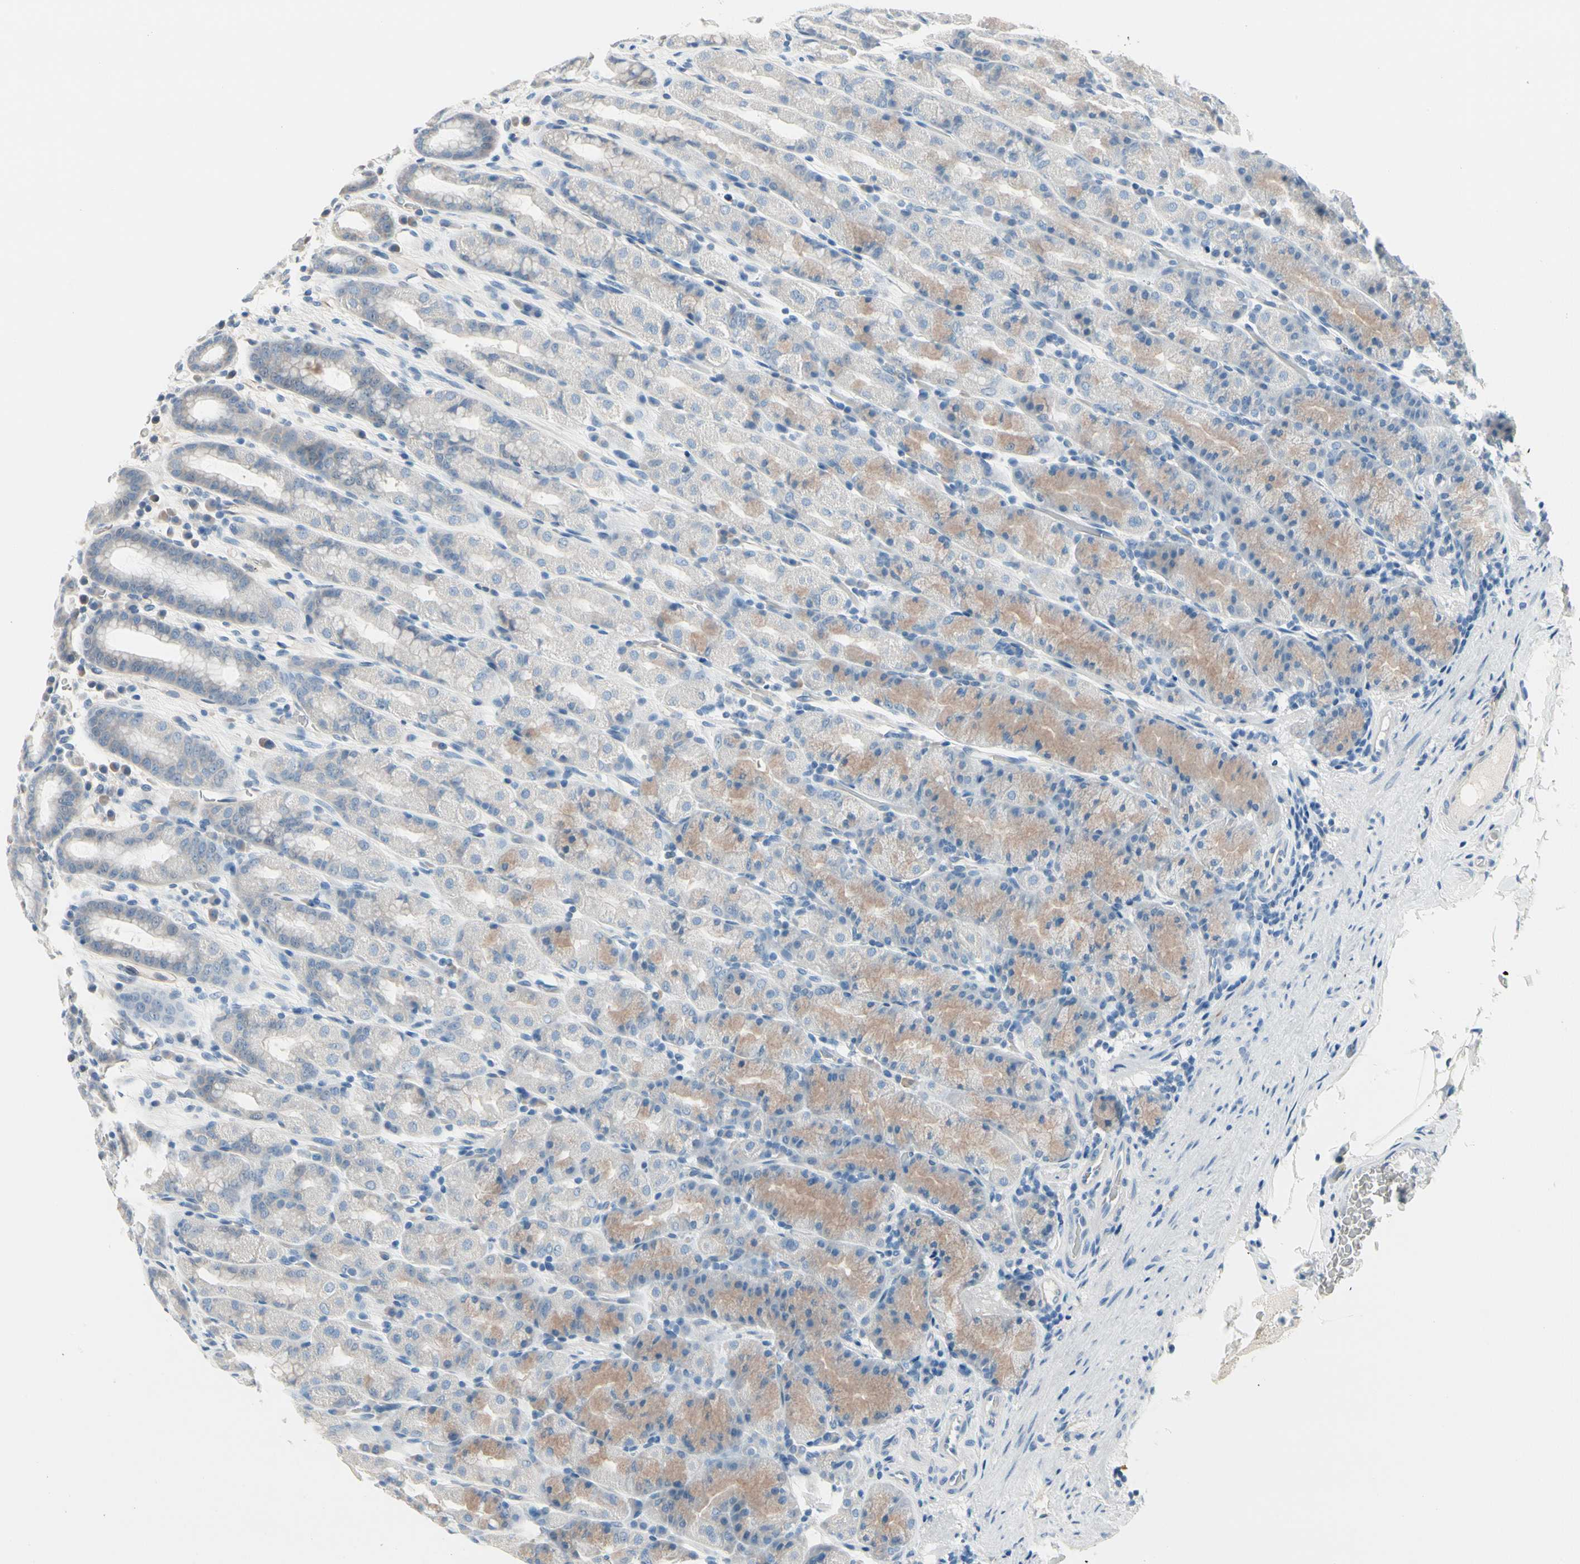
{"staining": {"intensity": "moderate", "quantity": "<25%", "location": "cytoplasmic/membranous"}, "tissue": "stomach", "cell_type": "Glandular cells", "image_type": "normal", "snomed": [{"axis": "morphology", "description": "Normal tissue, NOS"}, {"axis": "topography", "description": "Stomach, upper"}], "caption": "Immunohistochemical staining of benign stomach exhibits moderate cytoplasmic/membranous protein staining in approximately <25% of glandular cells. The protein is shown in brown color, while the nuclei are stained blue.", "gene": "PGR", "patient": {"sex": "male", "age": 68}}